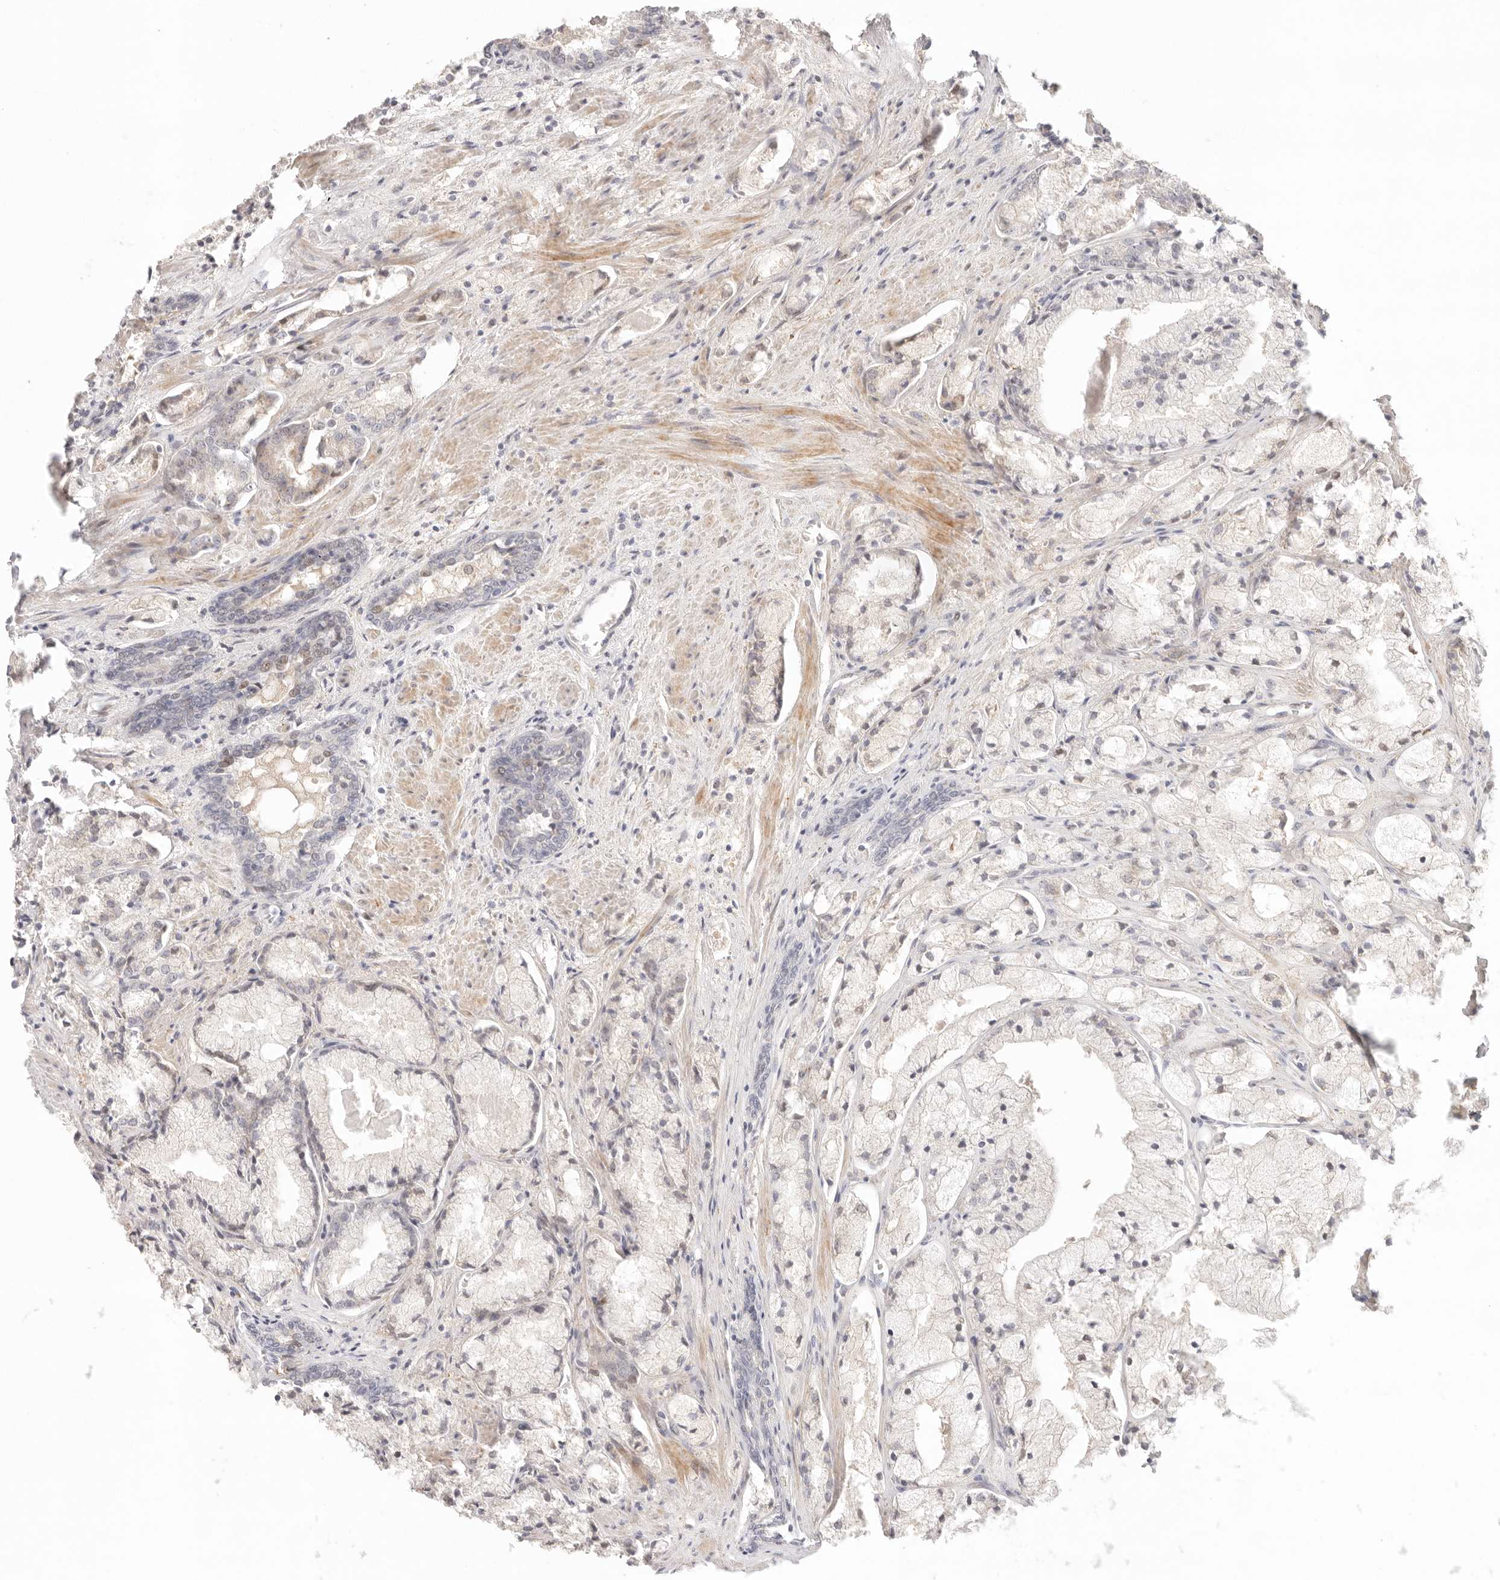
{"staining": {"intensity": "negative", "quantity": "none", "location": "none"}, "tissue": "prostate cancer", "cell_type": "Tumor cells", "image_type": "cancer", "snomed": [{"axis": "morphology", "description": "Adenocarcinoma, High grade"}, {"axis": "topography", "description": "Prostate"}], "caption": "The photomicrograph demonstrates no staining of tumor cells in prostate cancer (high-grade adenocarcinoma).", "gene": "PHLDA3", "patient": {"sex": "male", "age": 50}}